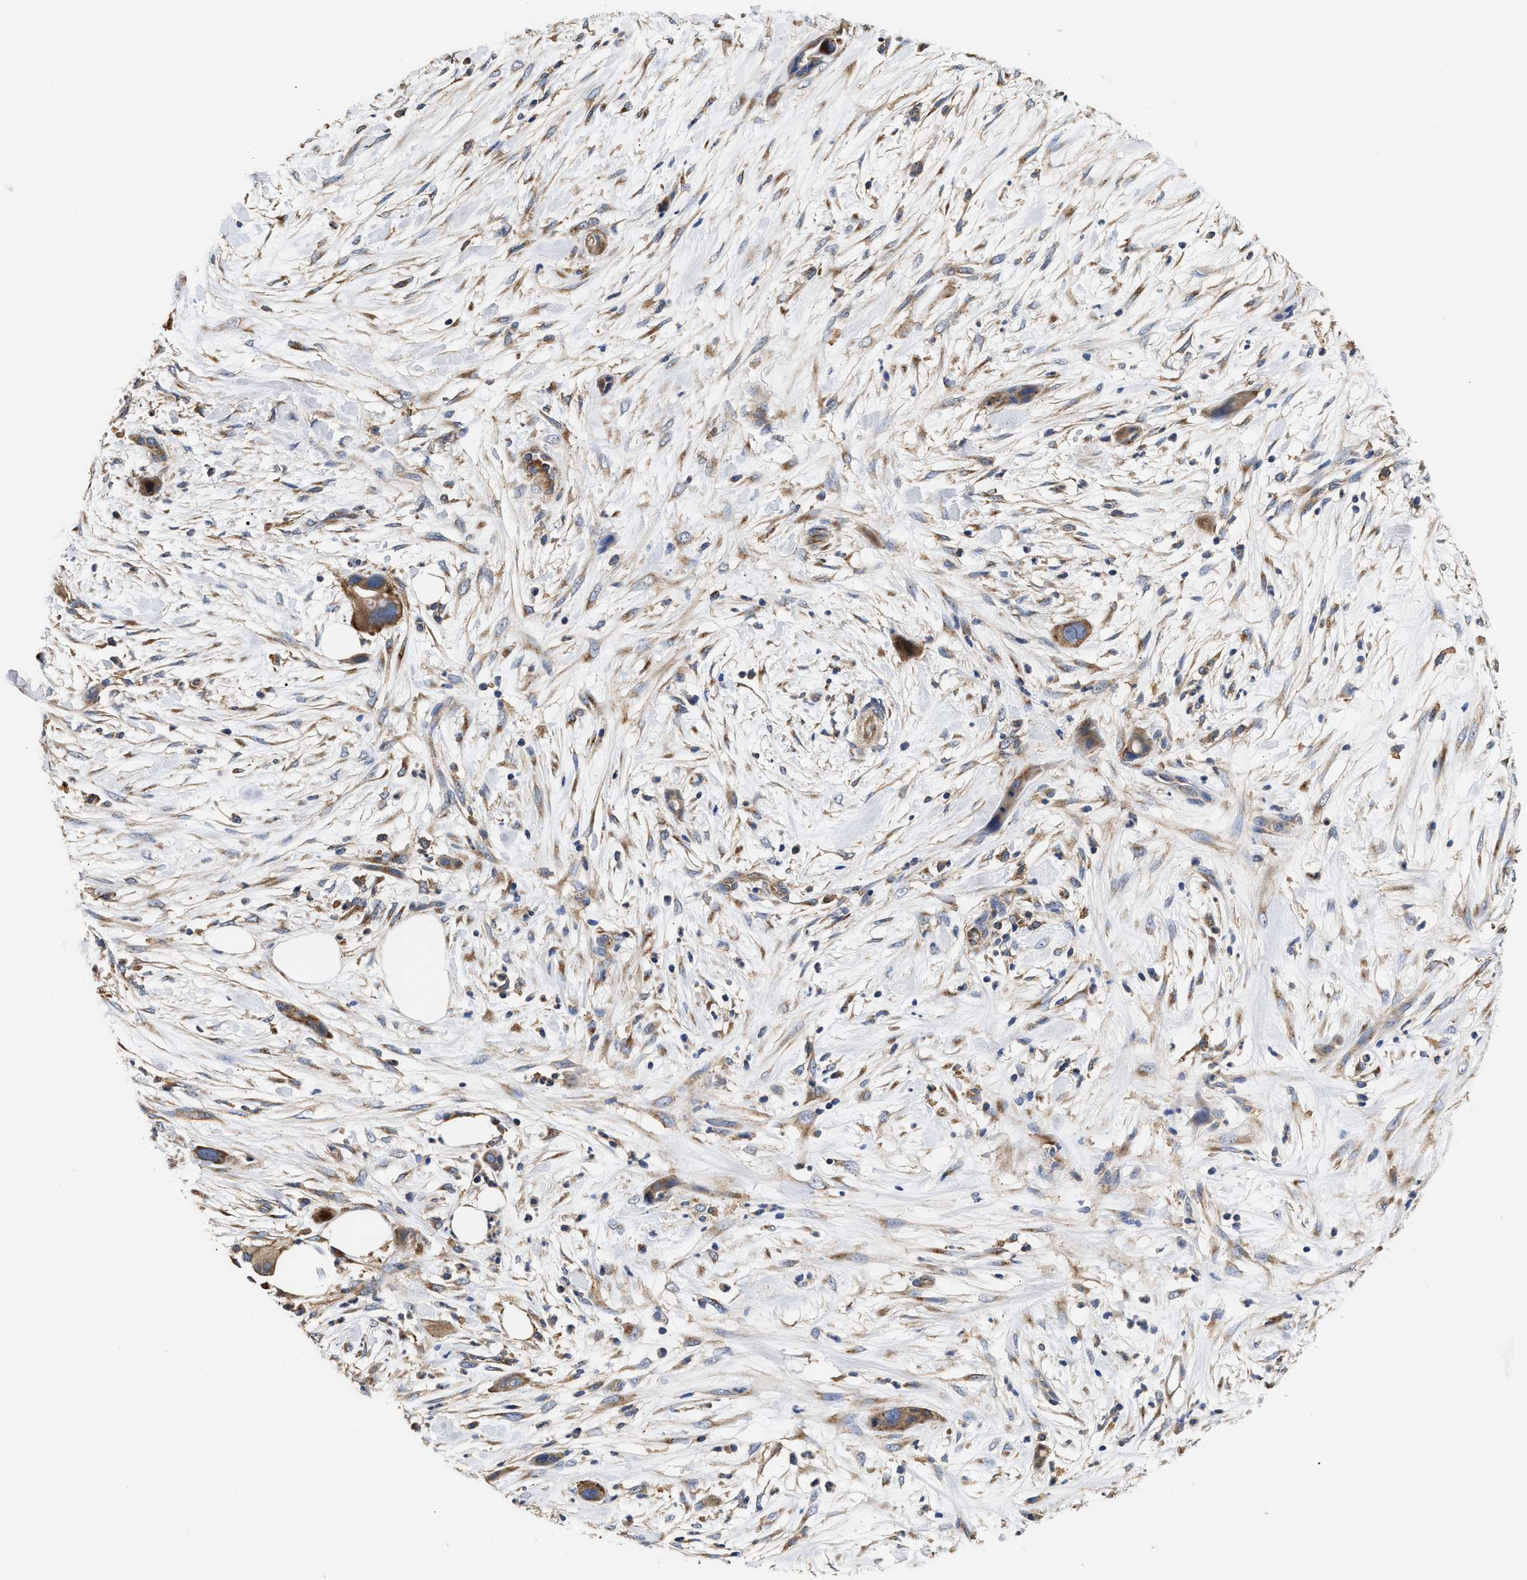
{"staining": {"intensity": "weak", "quantity": ">75%", "location": "cytoplasmic/membranous"}, "tissue": "pancreatic cancer", "cell_type": "Tumor cells", "image_type": "cancer", "snomed": [{"axis": "morphology", "description": "Adenocarcinoma, NOS"}, {"axis": "topography", "description": "Pancreas"}], "caption": "About >75% of tumor cells in human pancreatic adenocarcinoma display weak cytoplasmic/membranous protein positivity as visualized by brown immunohistochemical staining.", "gene": "KLB", "patient": {"sex": "male", "age": 59}}